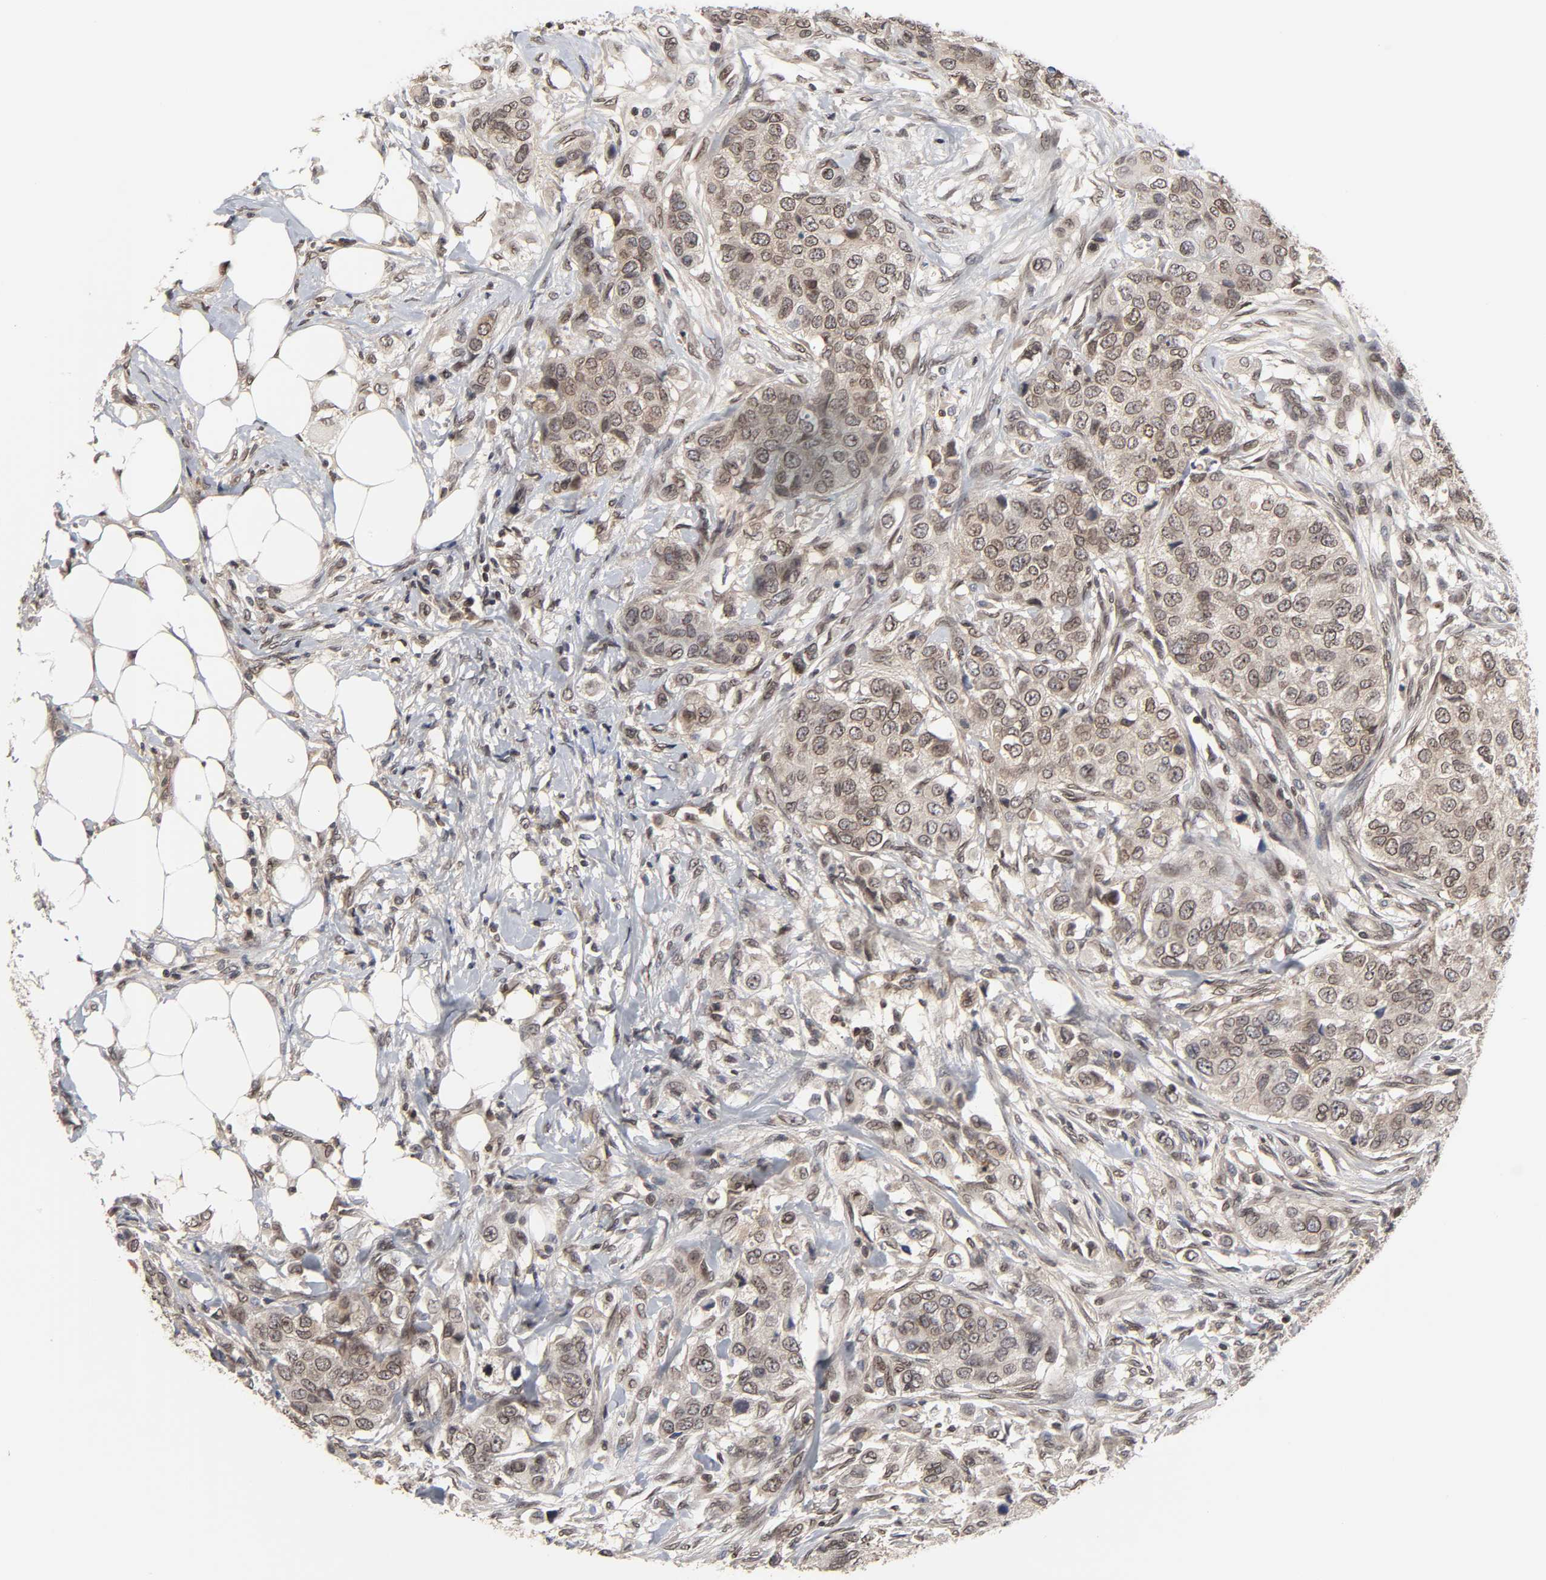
{"staining": {"intensity": "moderate", "quantity": ">75%", "location": "cytoplasmic/membranous,nuclear"}, "tissue": "breast cancer", "cell_type": "Tumor cells", "image_type": "cancer", "snomed": [{"axis": "morphology", "description": "Normal tissue, NOS"}, {"axis": "morphology", "description": "Duct carcinoma"}, {"axis": "topography", "description": "Breast"}], "caption": "Moderate cytoplasmic/membranous and nuclear protein staining is present in about >75% of tumor cells in breast cancer. The staining is performed using DAB brown chromogen to label protein expression. The nuclei are counter-stained blue using hematoxylin.", "gene": "CPN2", "patient": {"sex": "female", "age": 49}}